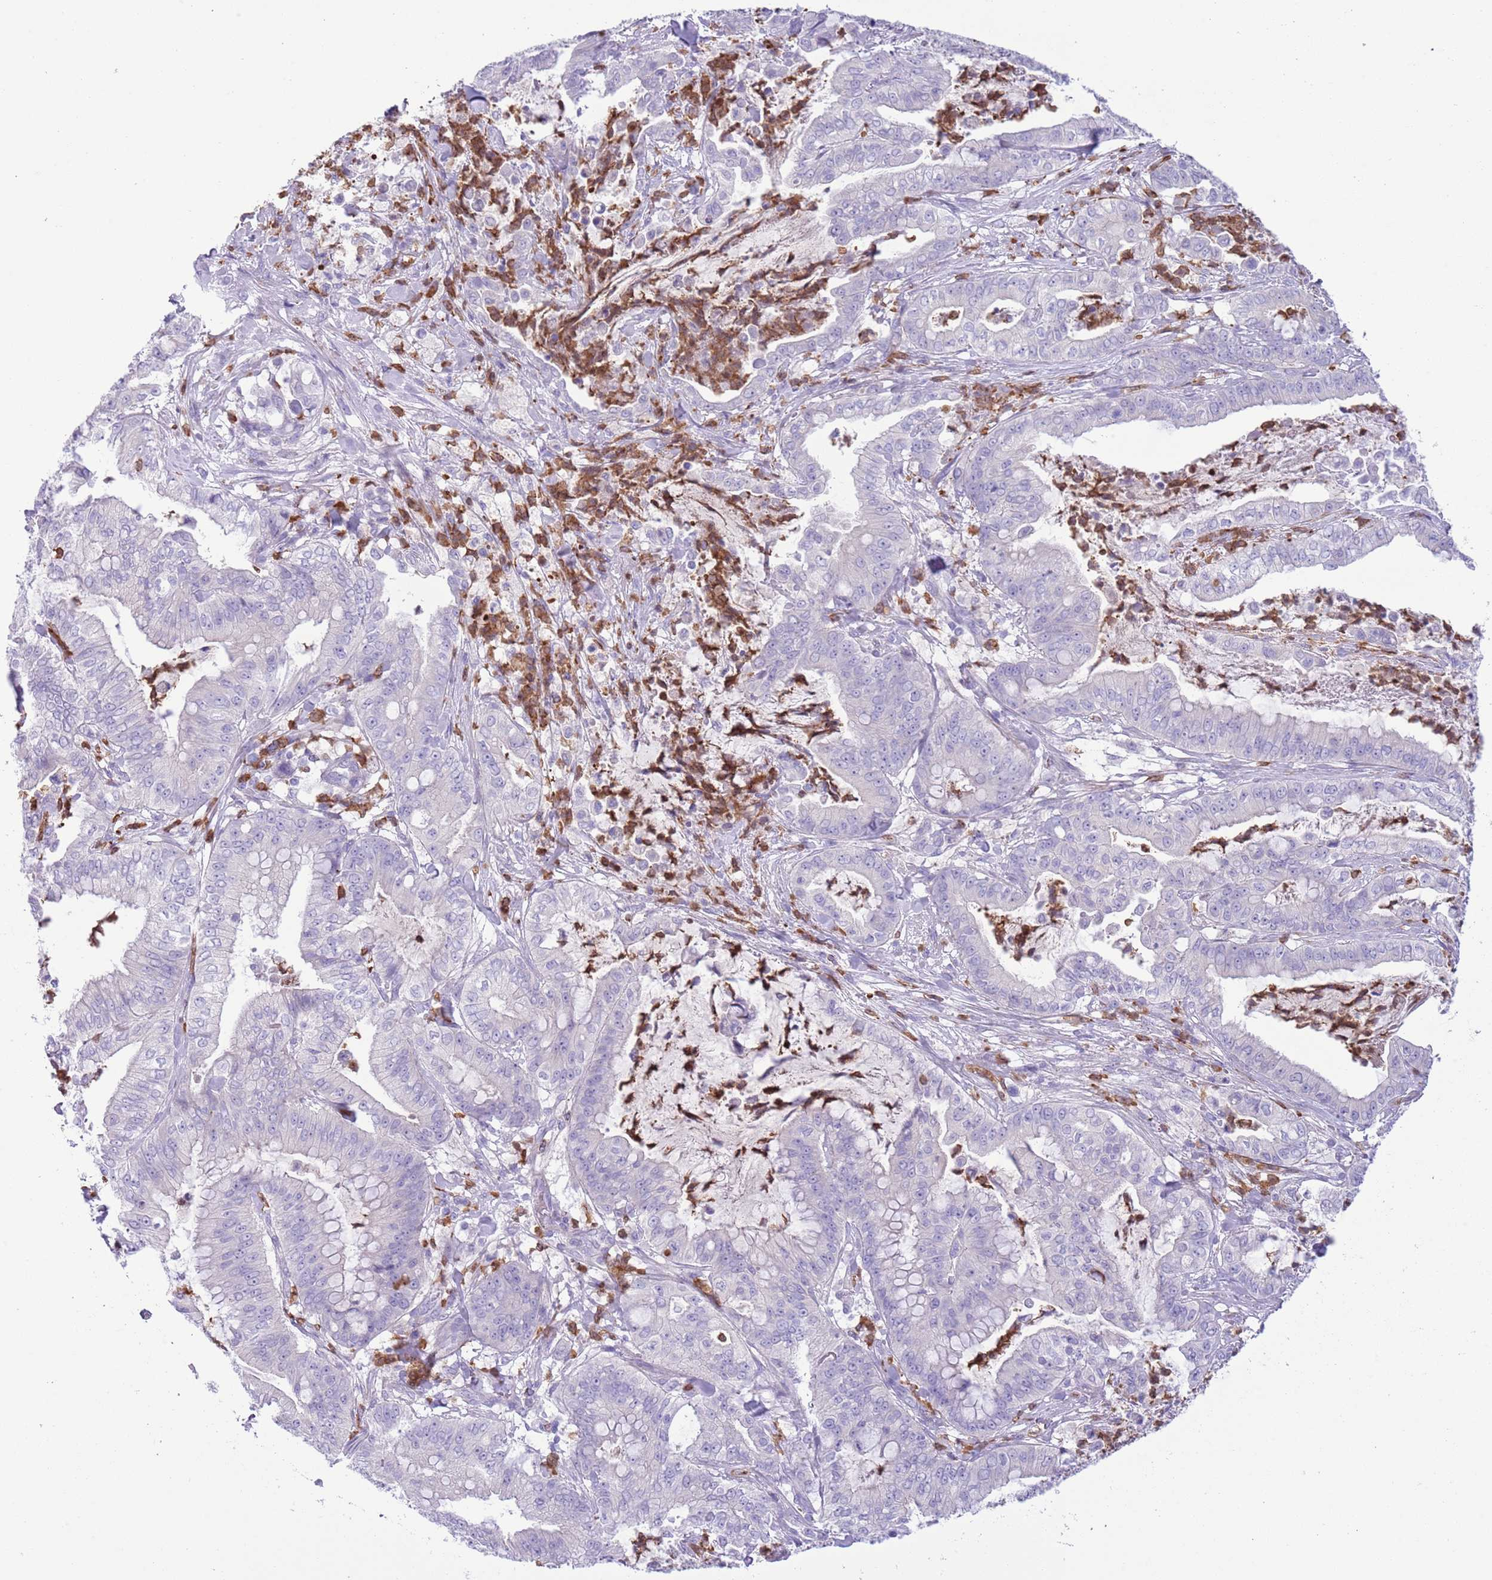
{"staining": {"intensity": "negative", "quantity": "none", "location": "none"}, "tissue": "pancreatic cancer", "cell_type": "Tumor cells", "image_type": "cancer", "snomed": [{"axis": "morphology", "description": "Adenocarcinoma, NOS"}, {"axis": "topography", "description": "Pancreas"}], "caption": "Tumor cells are negative for brown protein staining in pancreatic adenocarcinoma.", "gene": "OR6M1", "patient": {"sex": "male", "age": 71}}